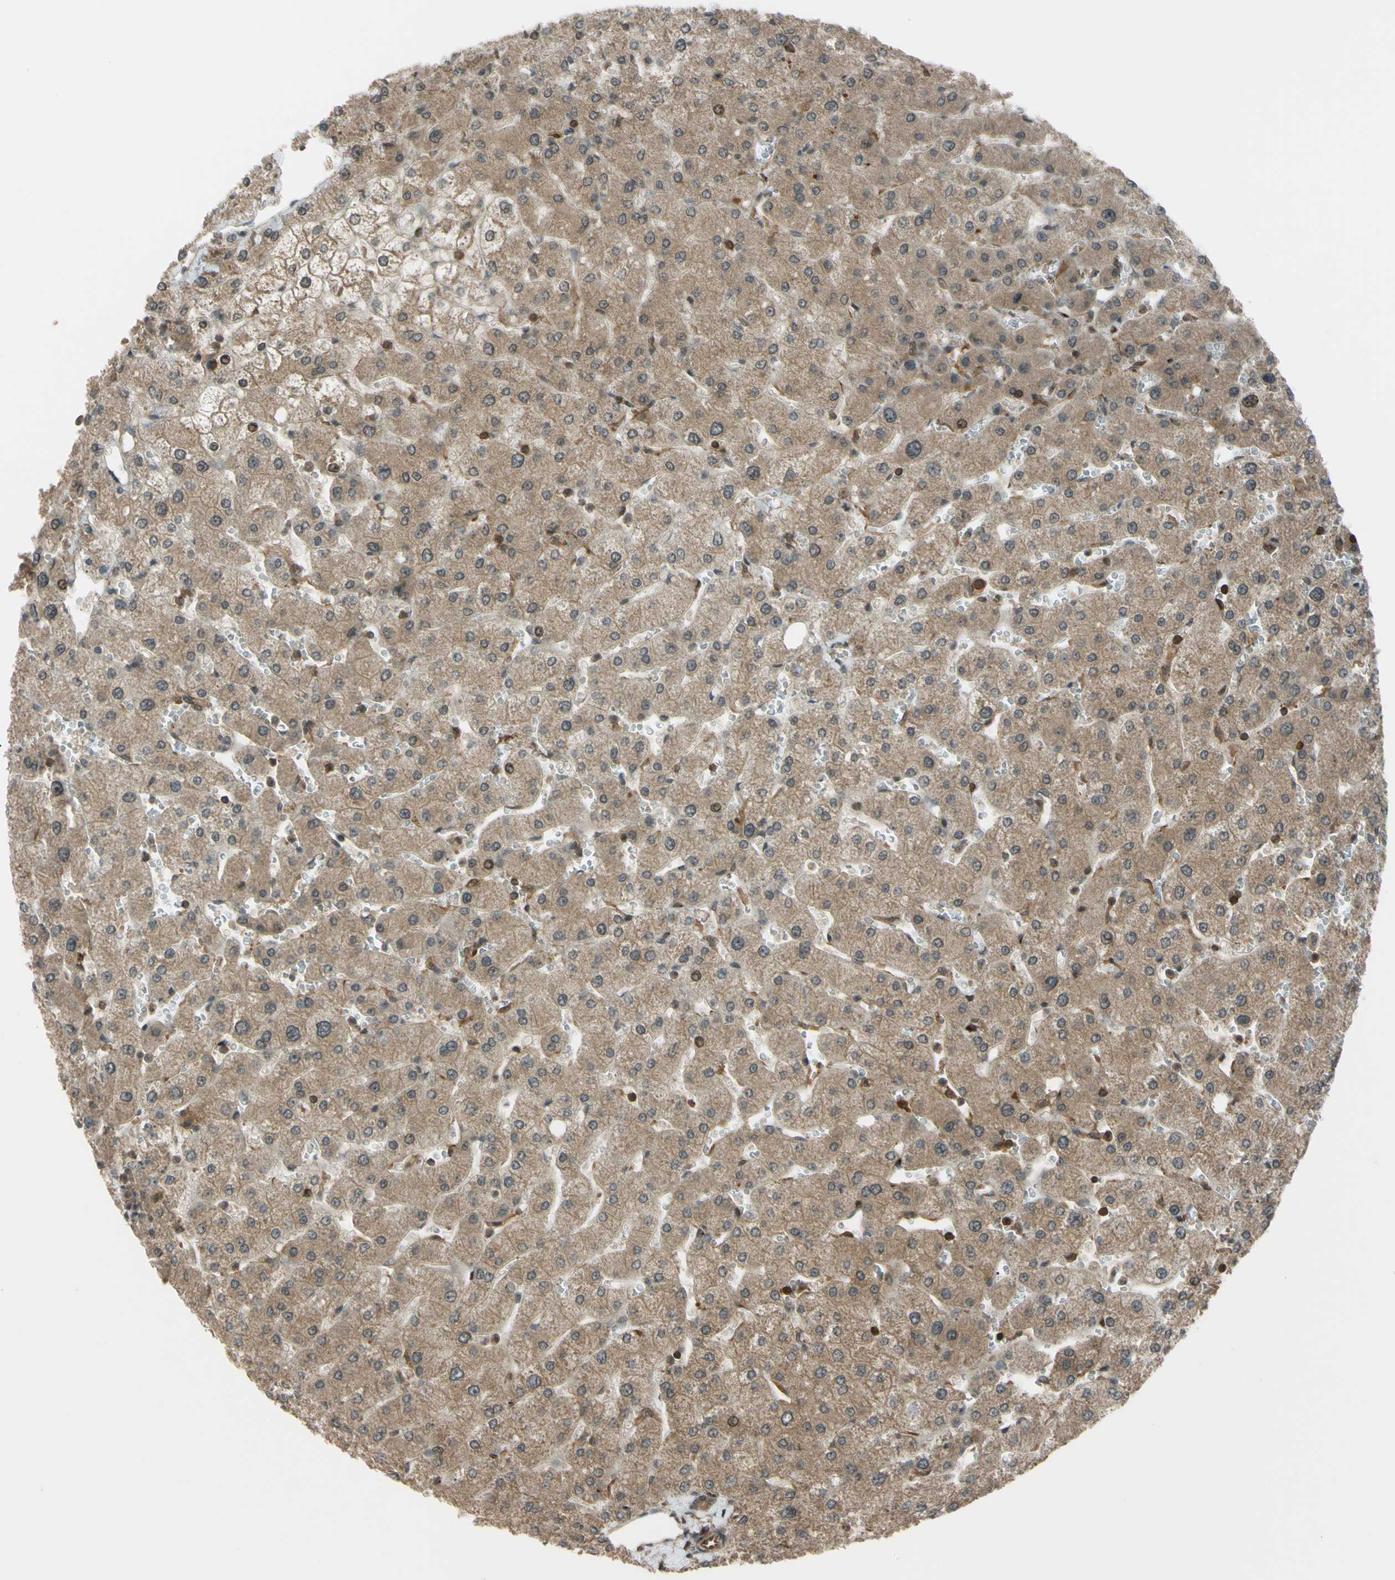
{"staining": {"intensity": "moderate", "quantity": ">75%", "location": "cytoplasmic/membranous"}, "tissue": "liver", "cell_type": "Cholangiocytes", "image_type": "normal", "snomed": [{"axis": "morphology", "description": "Normal tissue, NOS"}, {"axis": "topography", "description": "Liver"}], "caption": "IHC of benign liver exhibits medium levels of moderate cytoplasmic/membranous expression in approximately >75% of cholangiocytes. (IHC, brightfield microscopy, high magnification).", "gene": "FLII", "patient": {"sex": "male", "age": 55}}